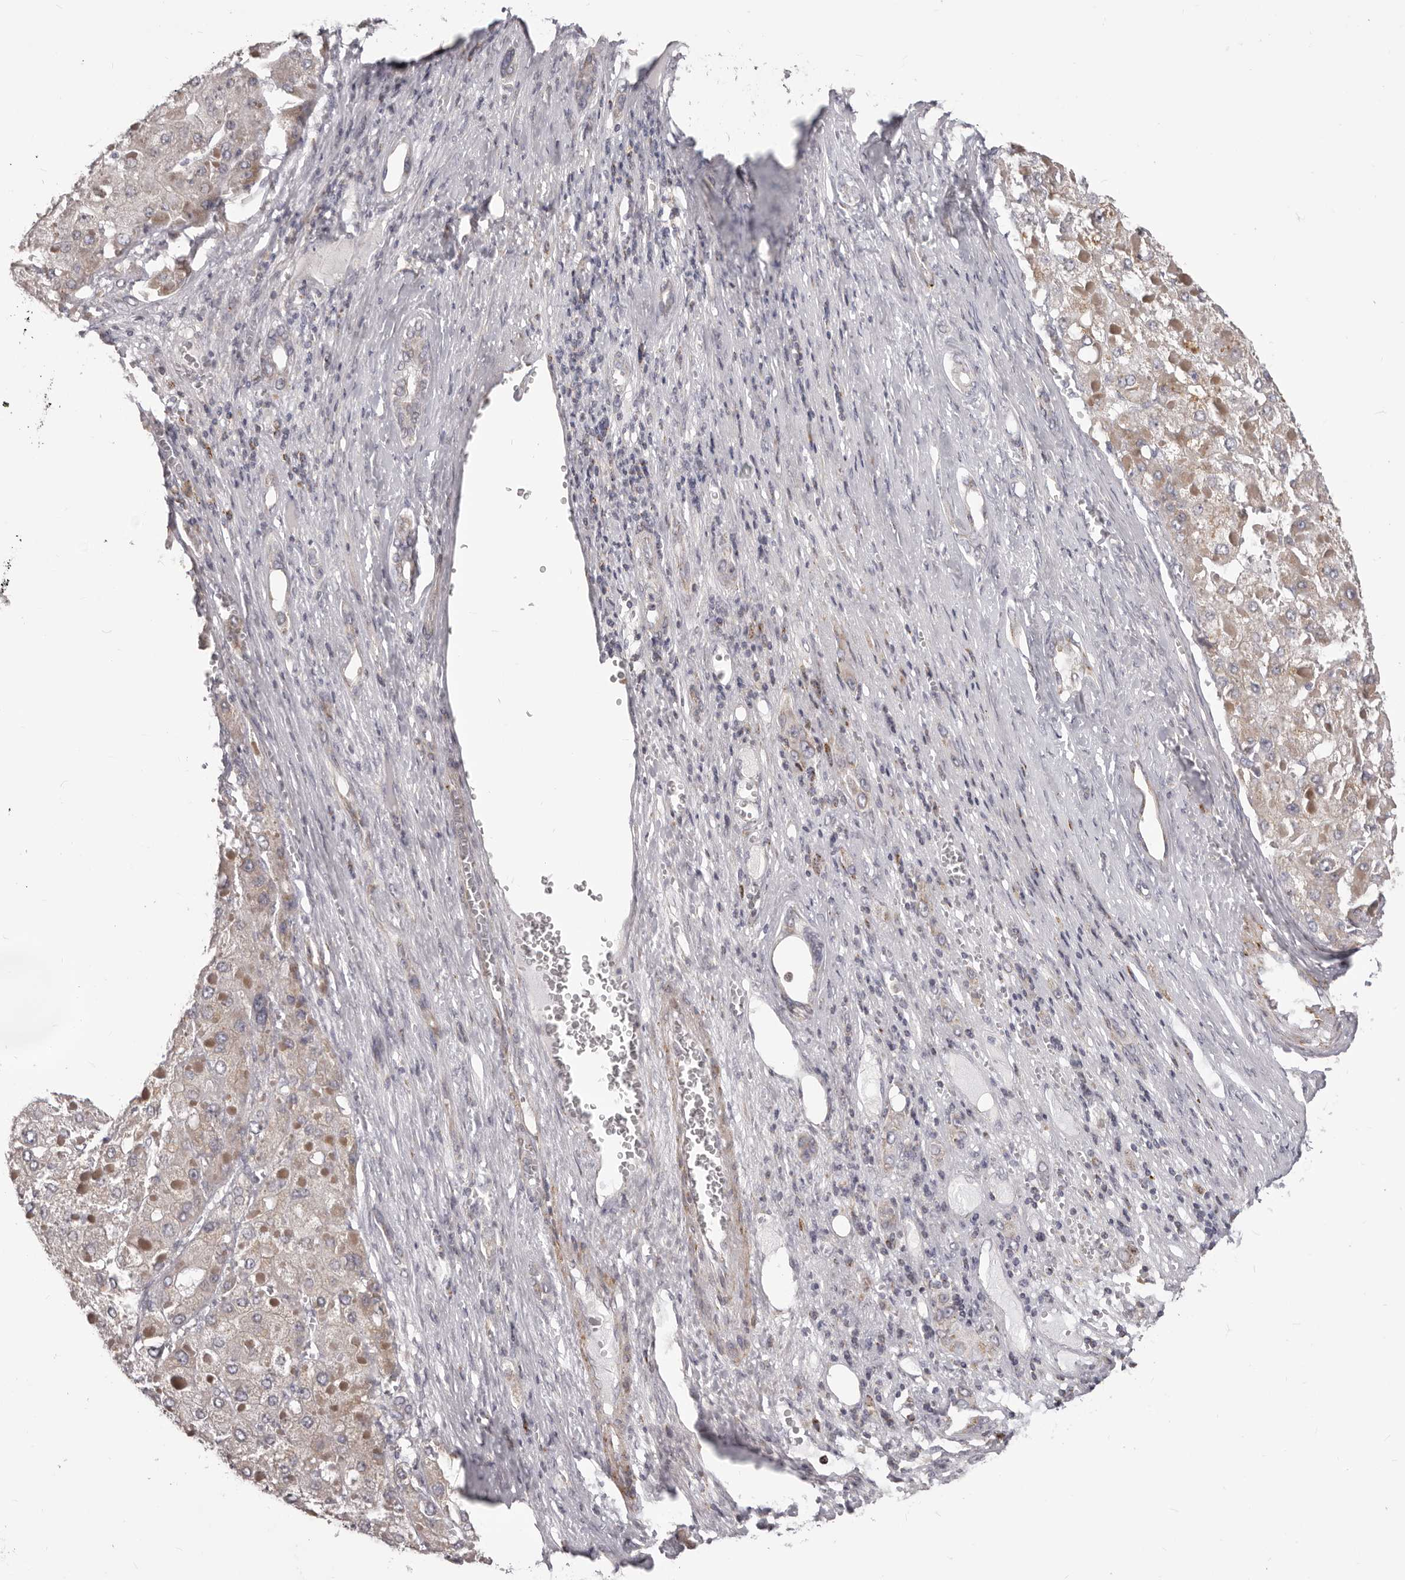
{"staining": {"intensity": "weak", "quantity": "25%-75%", "location": "cytoplasmic/membranous"}, "tissue": "liver cancer", "cell_type": "Tumor cells", "image_type": "cancer", "snomed": [{"axis": "morphology", "description": "Carcinoma, Hepatocellular, NOS"}, {"axis": "topography", "description": "Liver"}], "caption": "Hepatocellular carcinoma (liver) stained with immunohistochemistry reveals weak cytoplasmic/membranous positivity in about 25%-75% of tumor cells.", "gene": "PRMT2", "patient": {"sex": "female", "age": 73}}